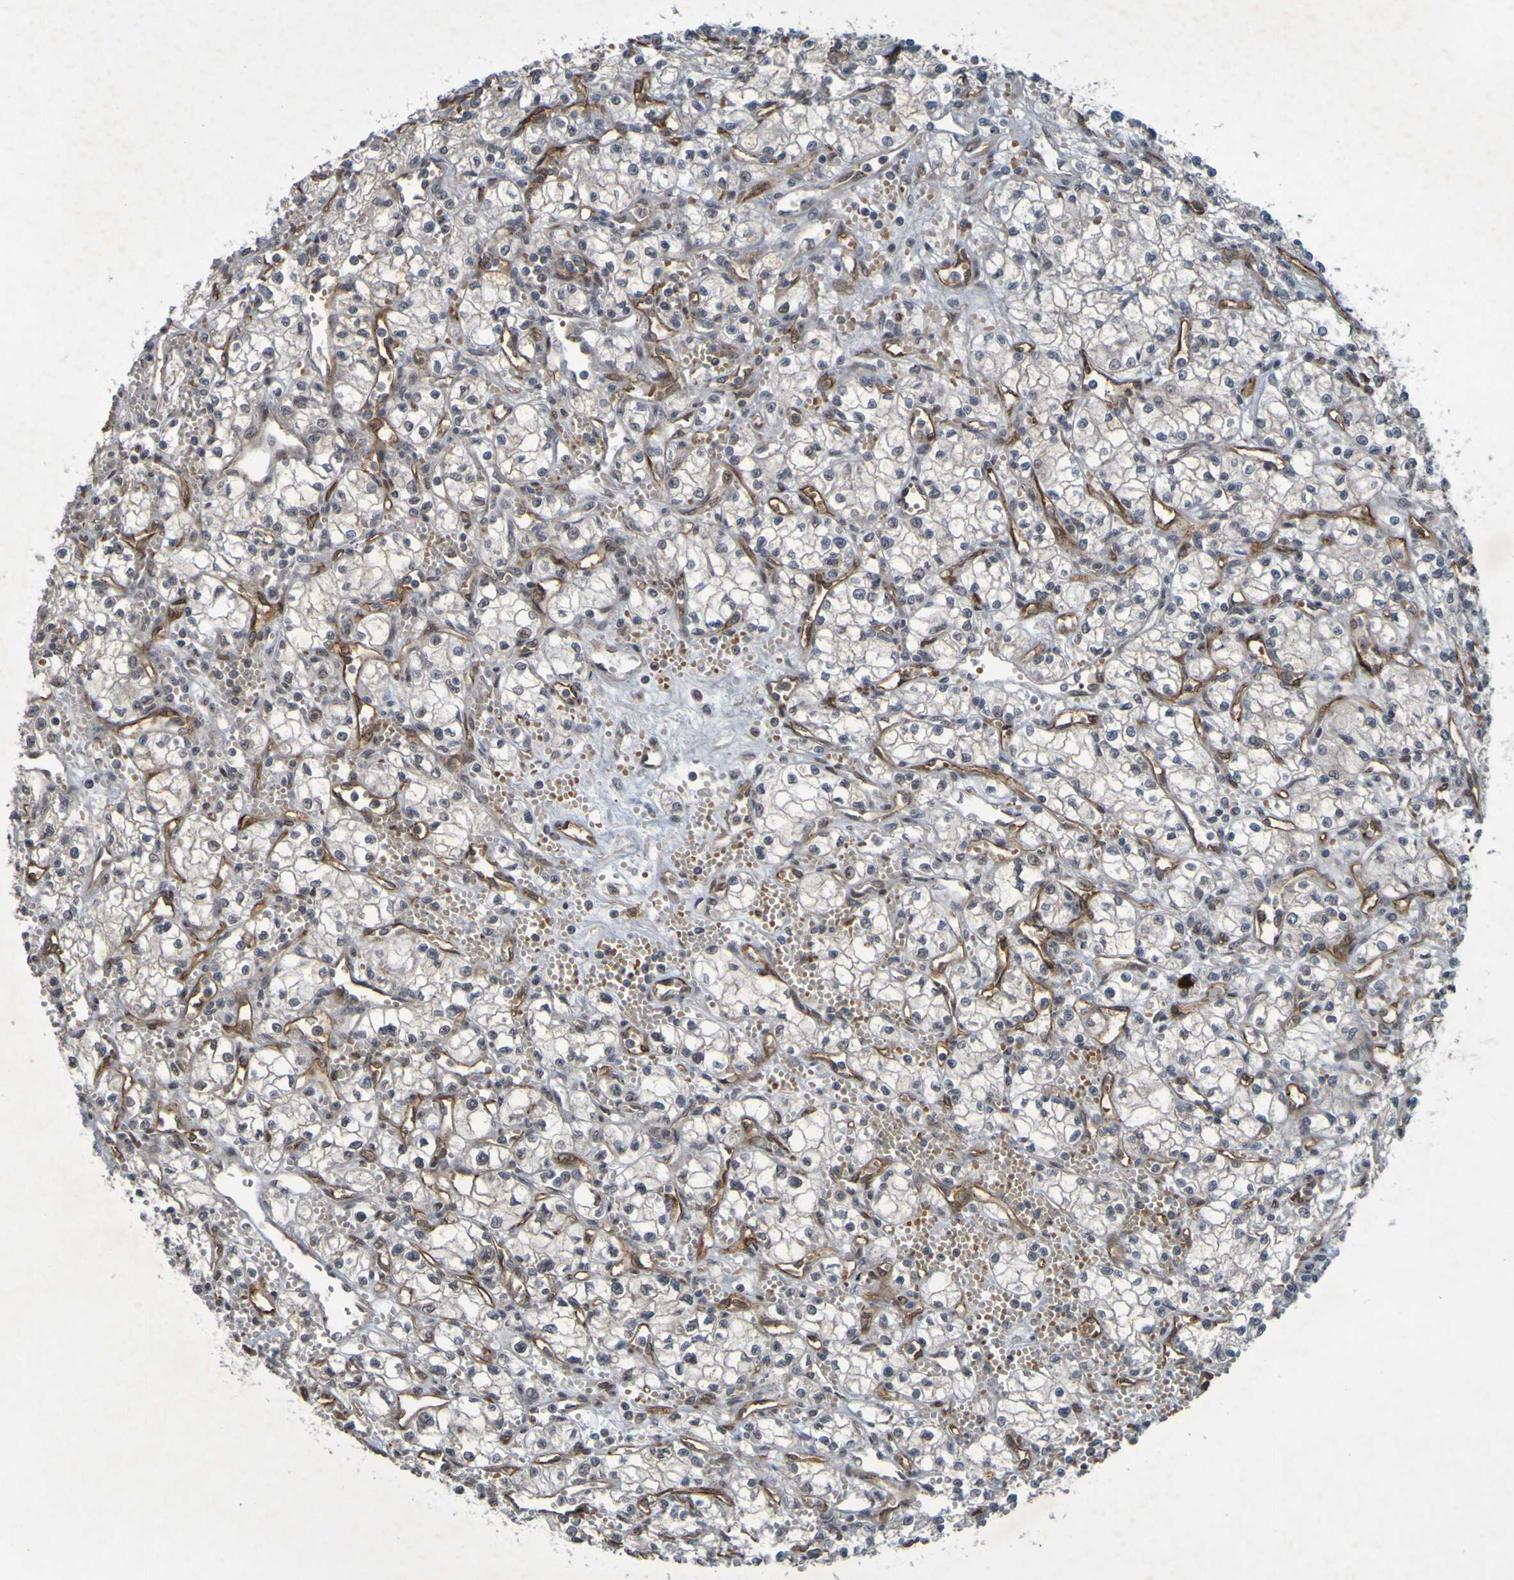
{"staining": {"intensity": "negative", "quantity": "none", "location": "none"}, "tissue": "renal cancer", "cell_type": "Tumor cells", "image_type": "cancer", "snomed": [{"axis": "morphology", "description": "Normal tissue, NOS"}, {"axis": "morphology", "description": "Adenocarcinoma, NOS"}, {"axis": "topography", "description": "Kidney"}], "caption": "A high-resolution image shows IHC staining of renal cancer (adenocarcinoma), which shows no significant positivity in tumor cells.", "gene": "MCPH1", "patient": {"sex": "male", "age": 59}}